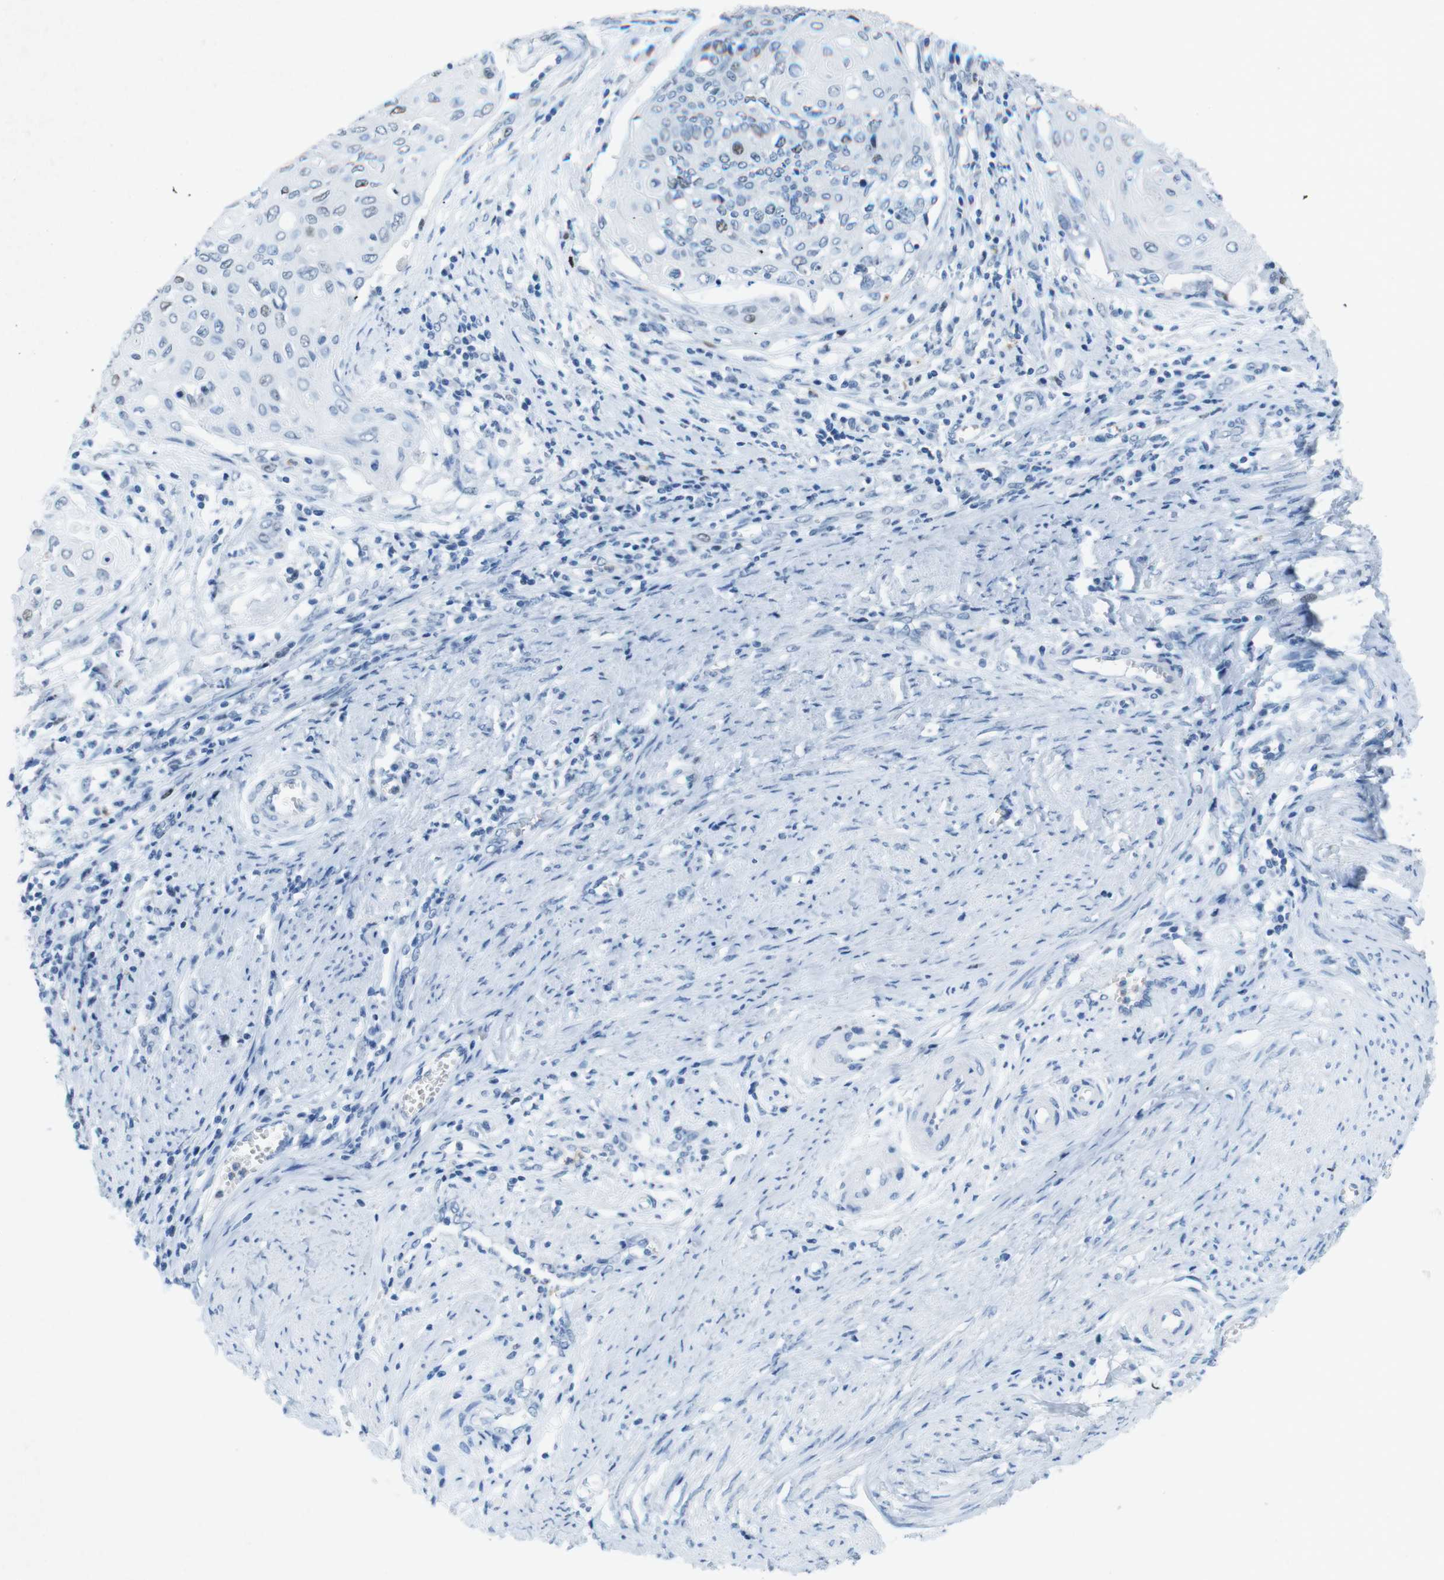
{"staining": {"intensity": "weak", "quantity": "<25%", "location": "nuclear"}, "tissue": "cervical cancer", "cell_type": "Tumor cells", "image_type": "cancer", "snomed": [{"axis": "morphology", "description": "Squamous cell carcinoma, NOS"}, {"axis": "topography", "description": "Cervix"}], "caption": "Squamous cell carcinoma (cervical) stained for a protein using immunohistochemistry (IHC) shows no positivity tumor cells.", "gene": "CTAG1B", "patient": {"sex": "female", "age": 39}}